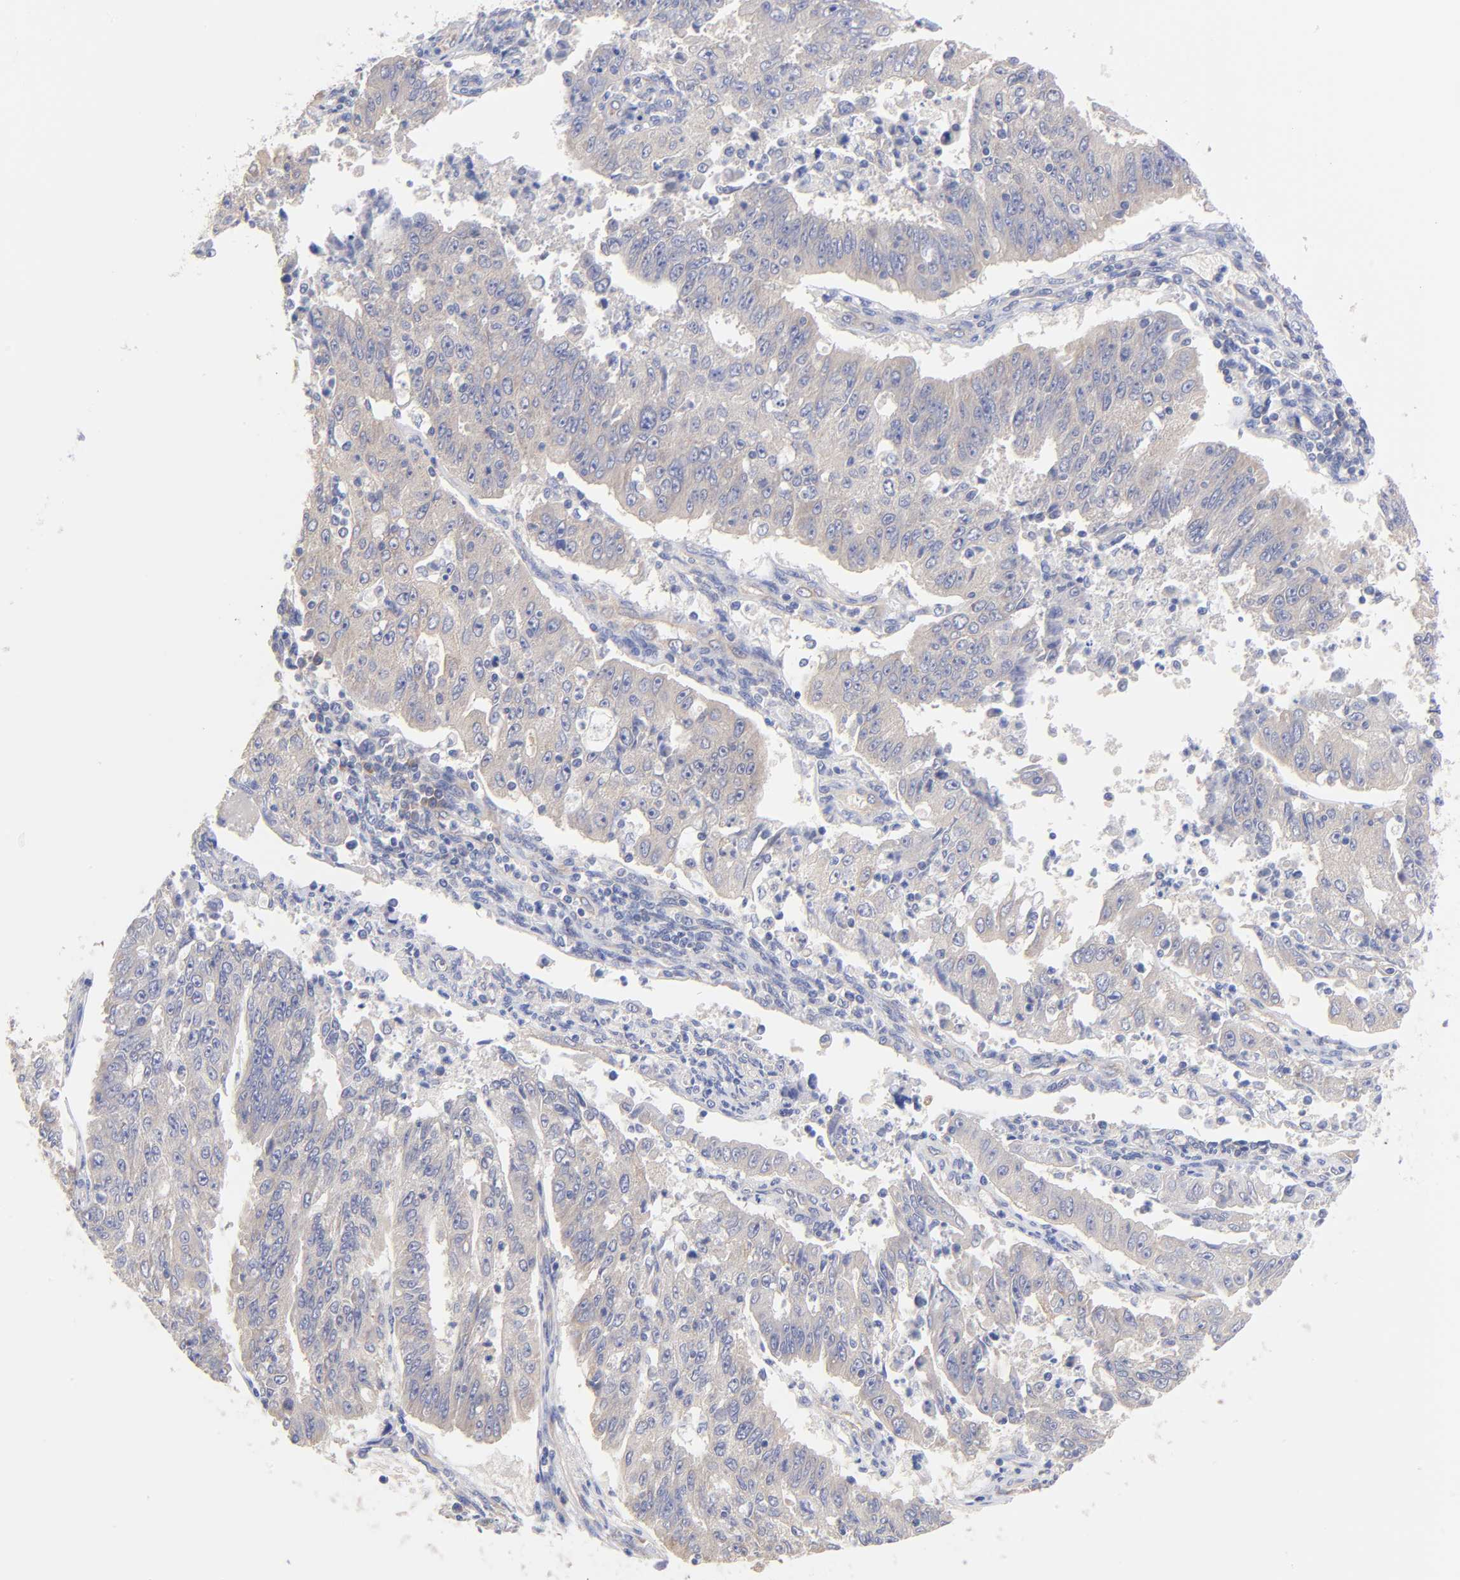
{"staining": {"intensity": "weak", "quantity": ">75%", "location": "cytoplasmic/membranous"}, "tissue": "endometrial cancer", "cell_type": "Tumor cells", "image_type": "cancer", "snomed": [{"axis": "morphology", "description": "Adenocarcinoma, NOS"}, {"axis": "topography", "description": "Endometrium"}], "caption": "High-power microscopy captured an immunohistochemistry (IHC) histopathology image of endometrial adenocarcinoma, revealing weak cytoplasmic/membranous expression in about >75% of tumor cells.", "gene": "TNFRSF13C", "patient": {"sex": "female", "age": 42}}